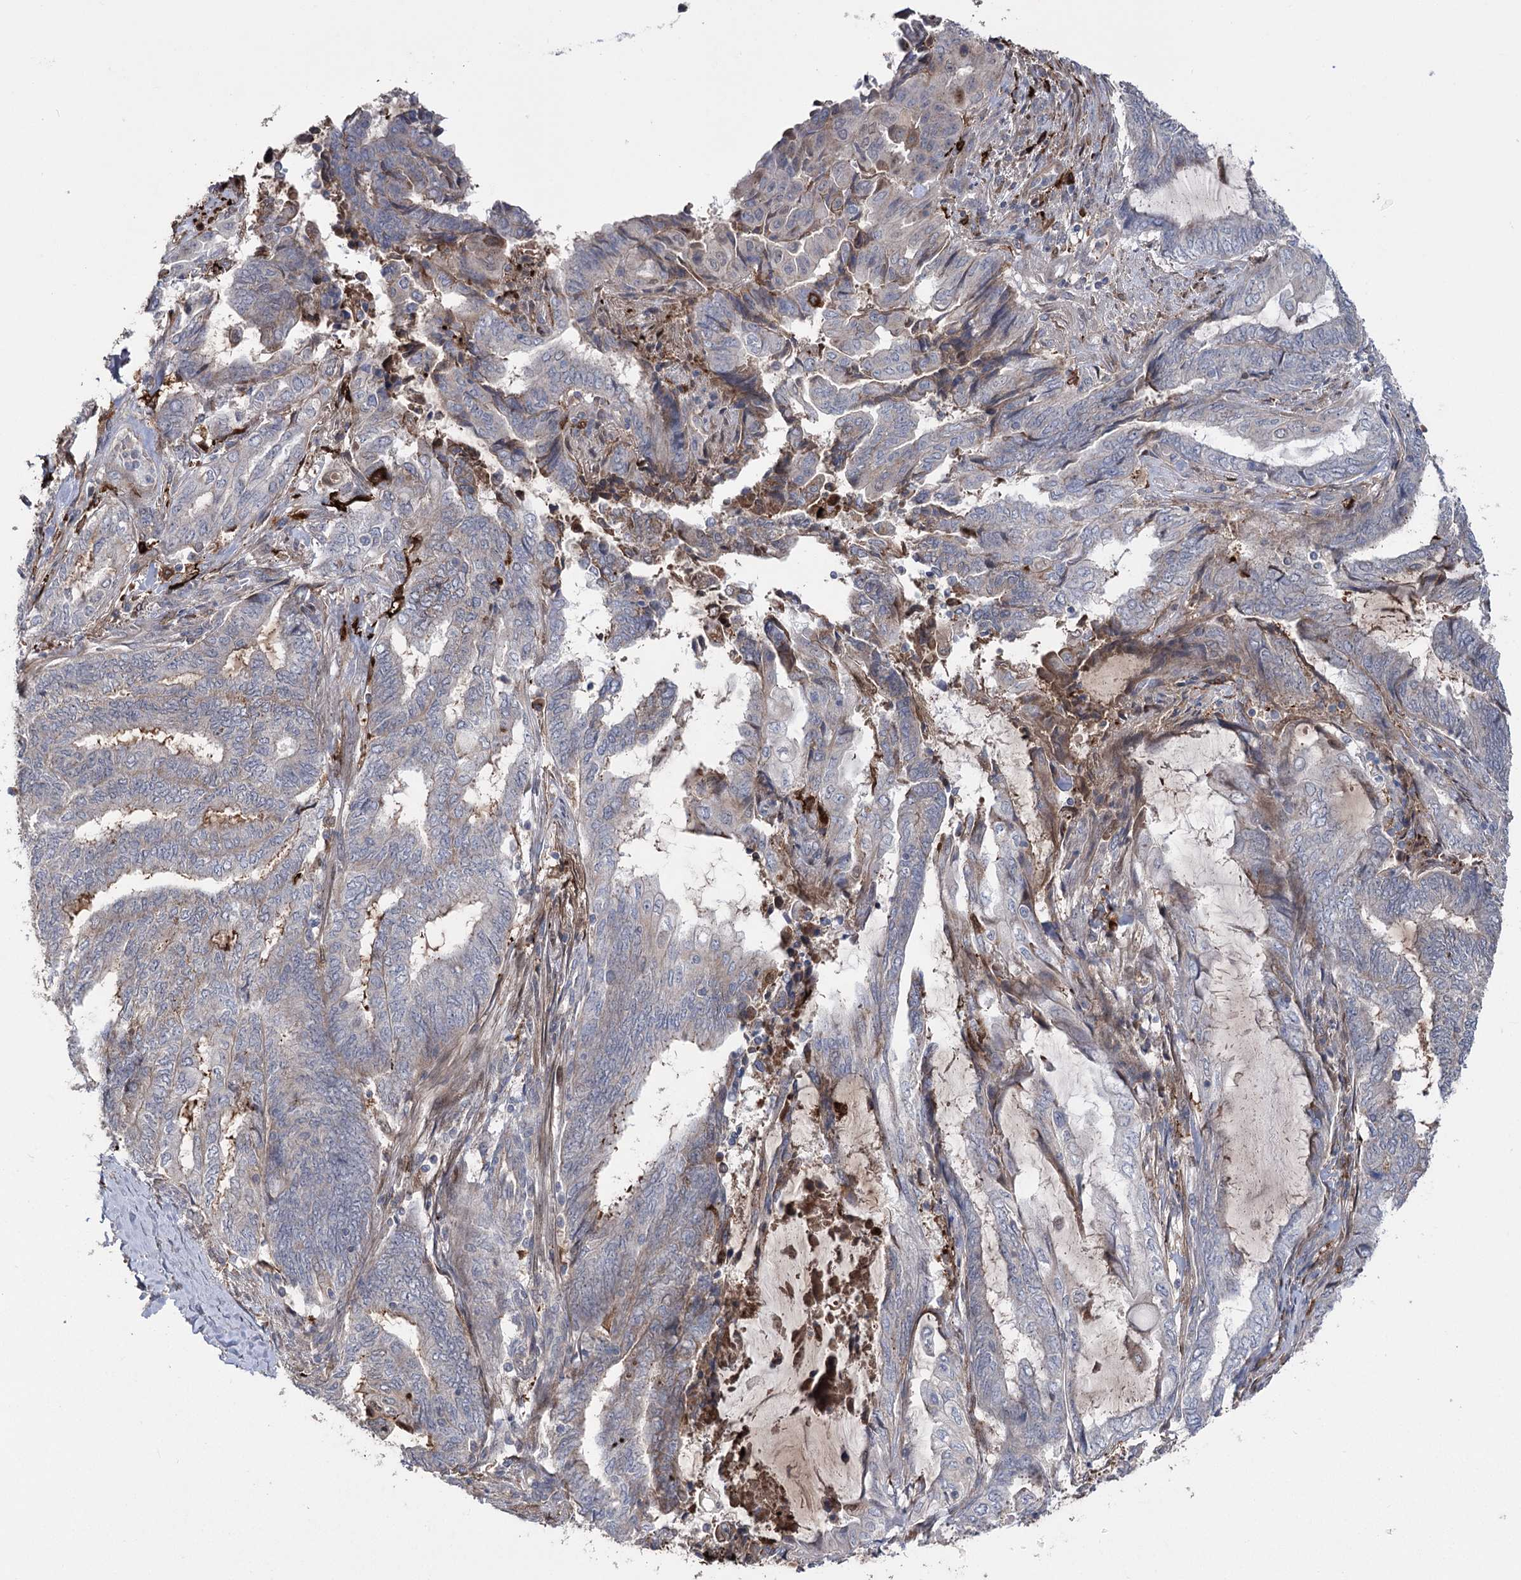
{"staining": {"intensity": "weak", "quantity": "<25%", "location": "cytoplasmic/membranous"}, "tissue": "endometrial cancer", "cell_type": "Tumor cells", "image_type": "cancer", "snomed": [{"axis": "morphology", "description": "Adenocarcinoma, NOS"}, {"axis": "topography", "description": "Uterus"}, {"axis": "topography", "description": "Endometrium"}], "caption": "Immunohistochemical staining of human adenocarcinoma (endometrial) reveals no significant staining in tumor cells.", "gene": "OTUD1", "patient": {"sex": "female", "age": 70}}